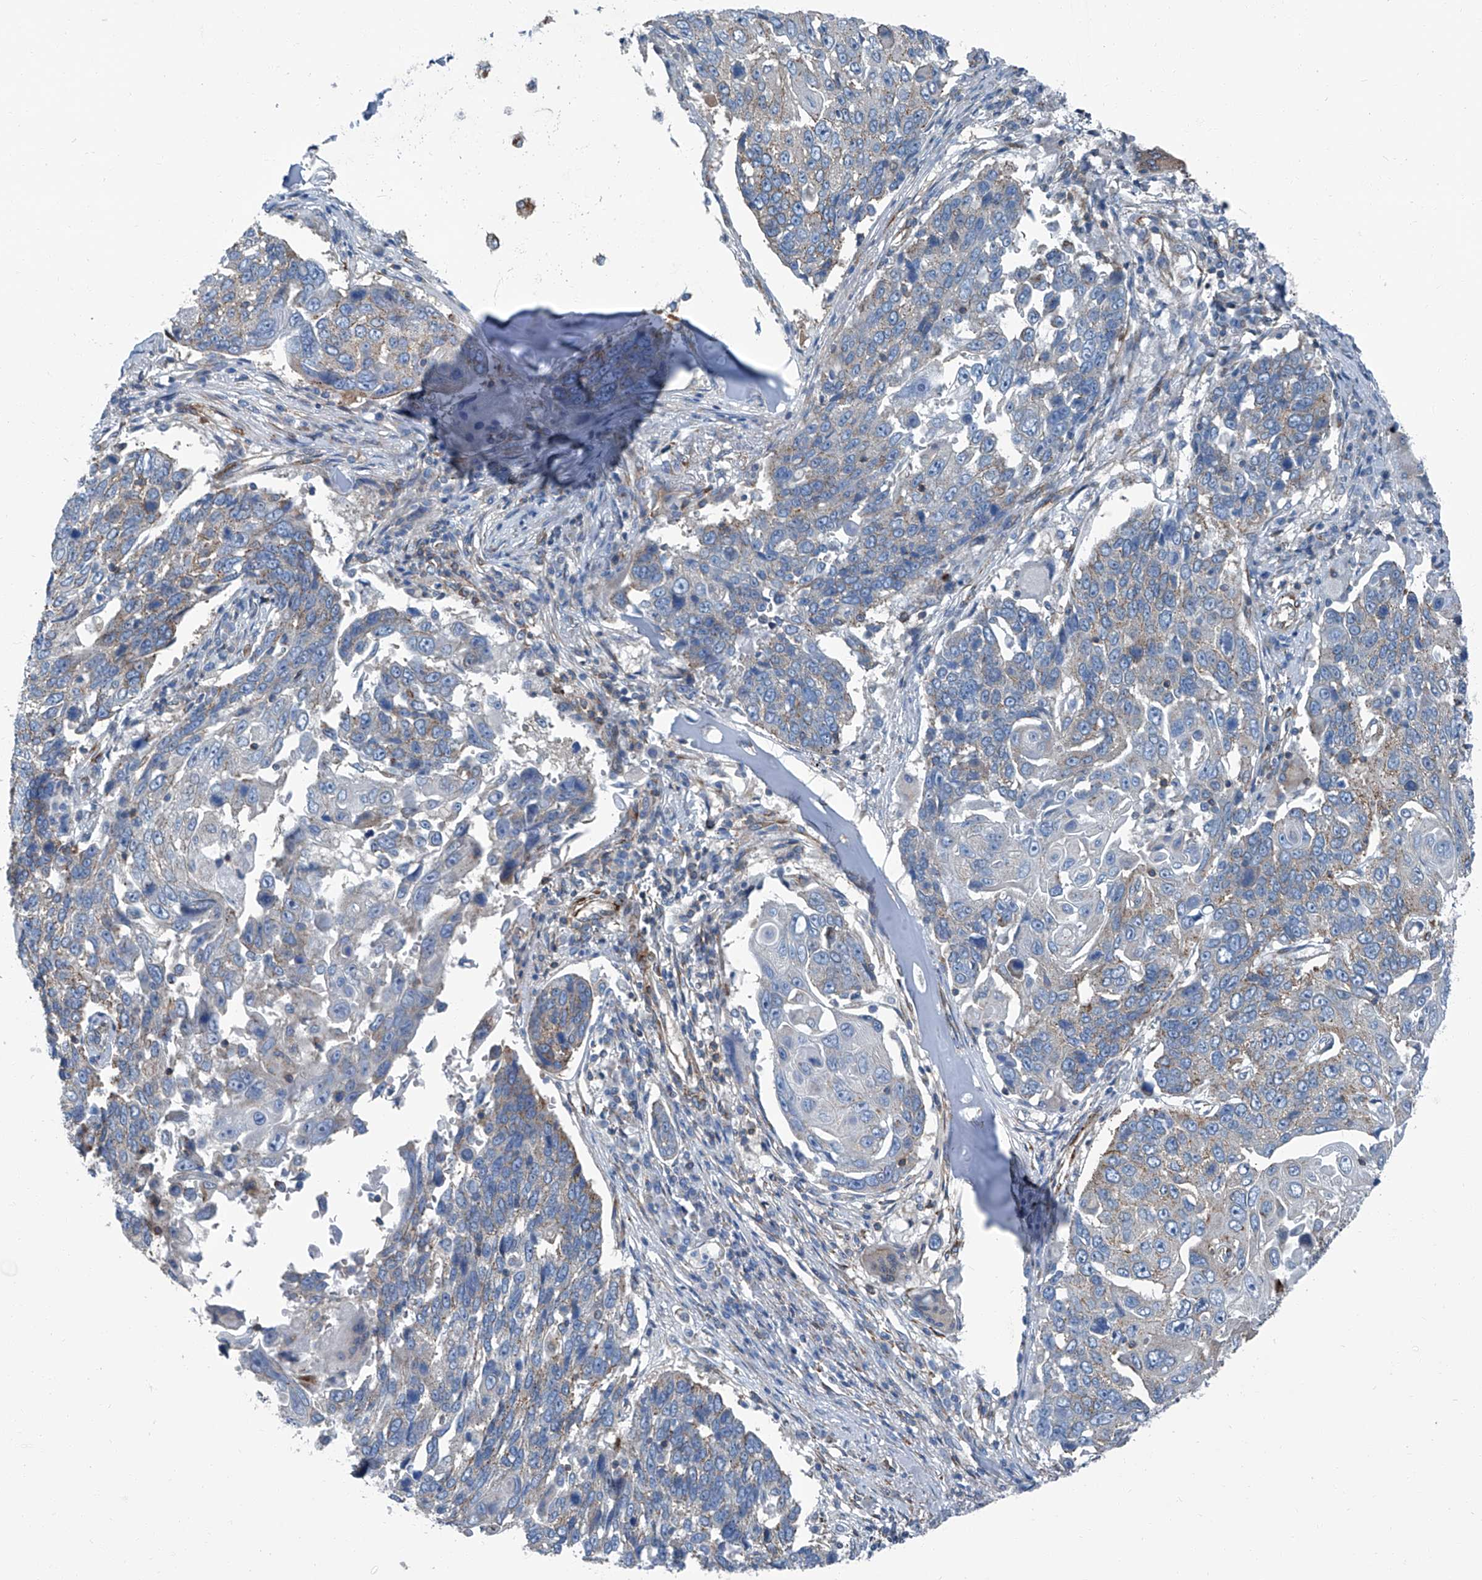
{"staining": {"intensity": "negative", "quantity": "none", "location": "none"}, "tissue": "lung cancer", "cell_type": "Tumor cells", "image_type": "cancer", "snomed": [{"axis": "morphology", "description": "Squamous cell carcinoma, NOS"}, {"axis": "topography", "description": "Lung"}], "caption": "Tumor cells show no significant expression in lung squamous cell carcinoma. The staining is performed using DAB (3,3'-diaminobenzidine) brown chromogen with nuclei counter-stained in using hematoxylin.", "gene": "SEPTIN7", "patient": {"sex": "male", "age": 66}}